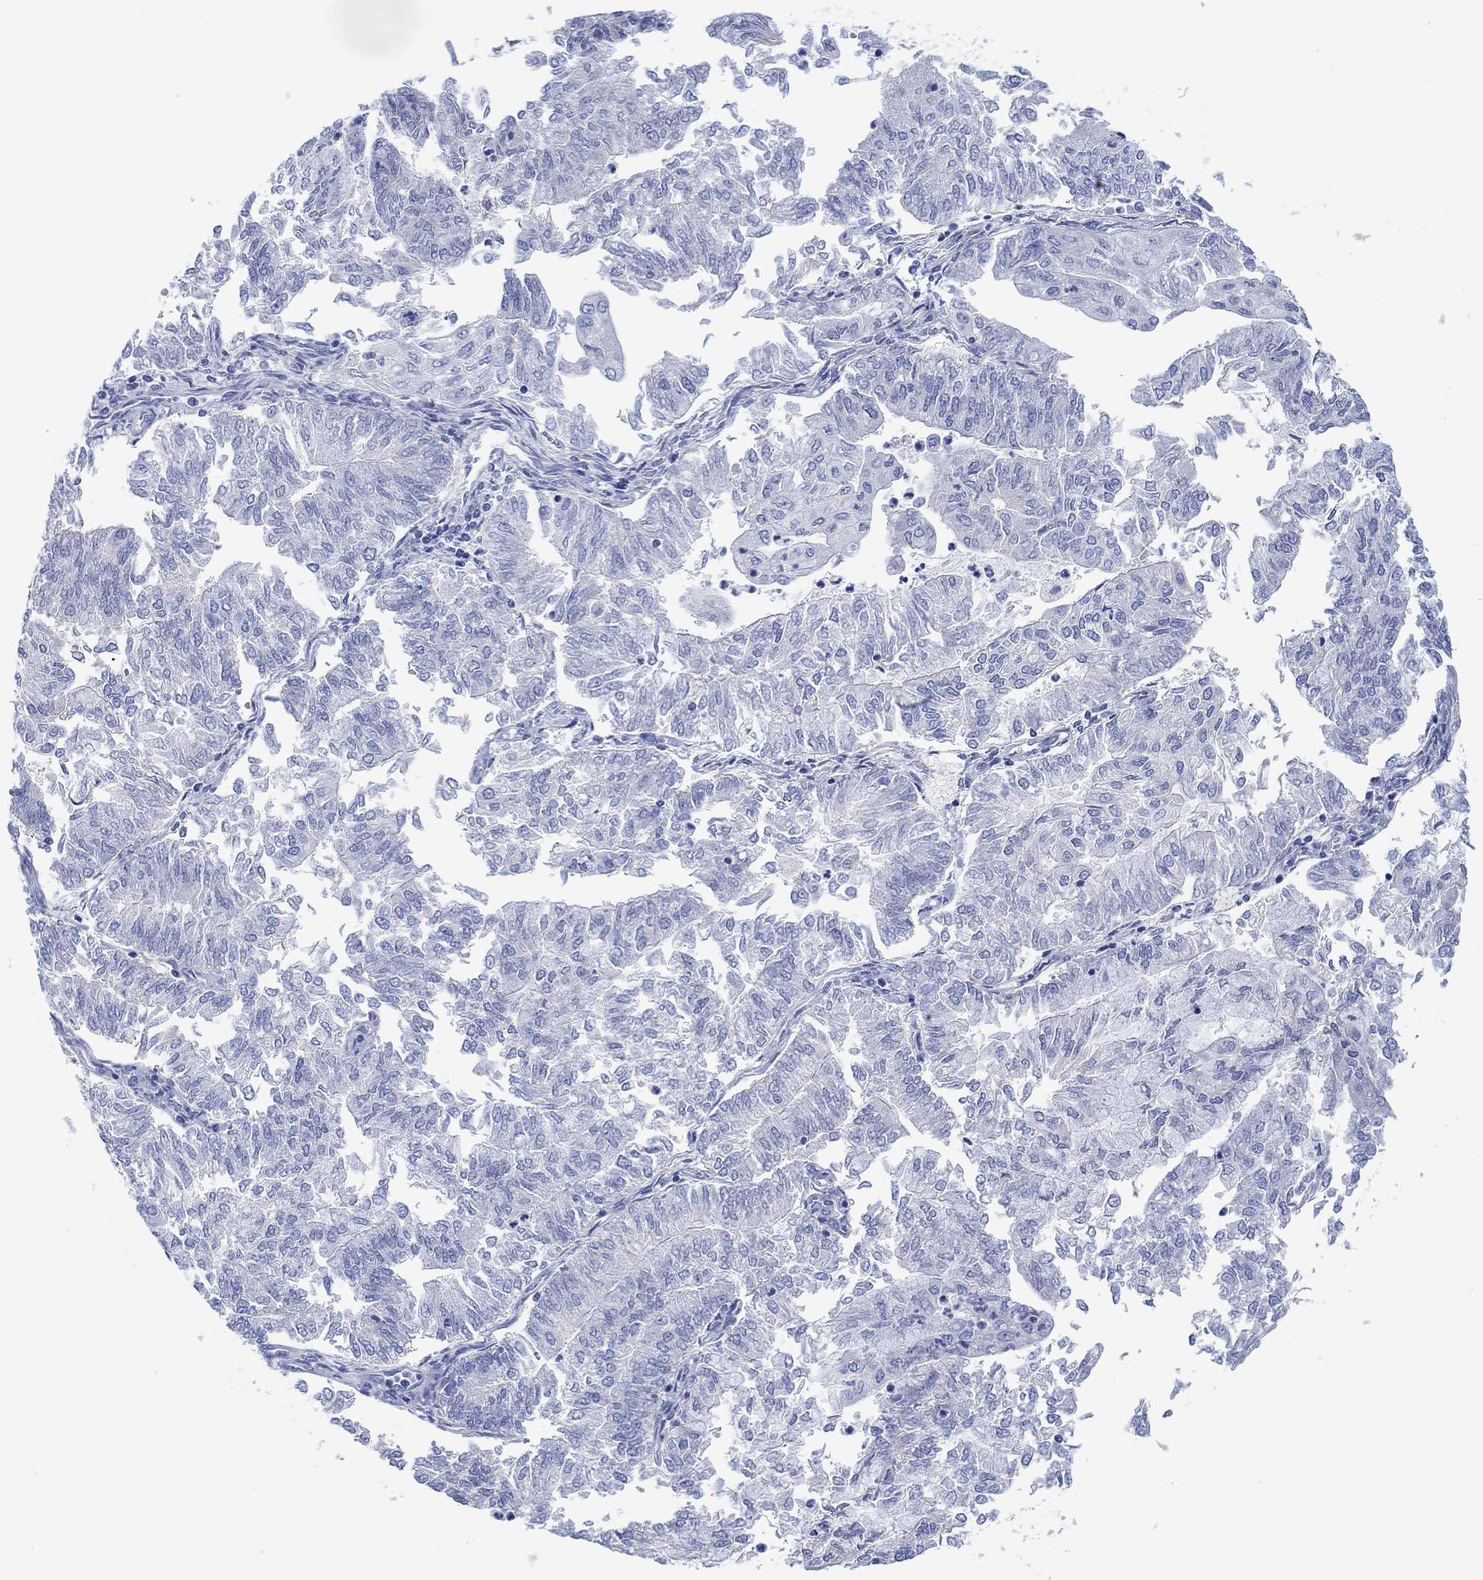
{"staining": {"intensity": "negative", "quantity": "none", "location": "none"}, "tissue": "endometrial cancer", "cell_type": "Tumor cells", "image_type": "cancer", "snomed": [{"axis": "morphology", "description": "Adenocarcinoma, NOS"}, {"axis": "topography", "description": "Endometrium"}], "caption": "Tumor cells are negative for protein expression in human endometrial adenocarcinoma.", "gene": "REEP6", "patient": {"sex": "female", "age": 59}}